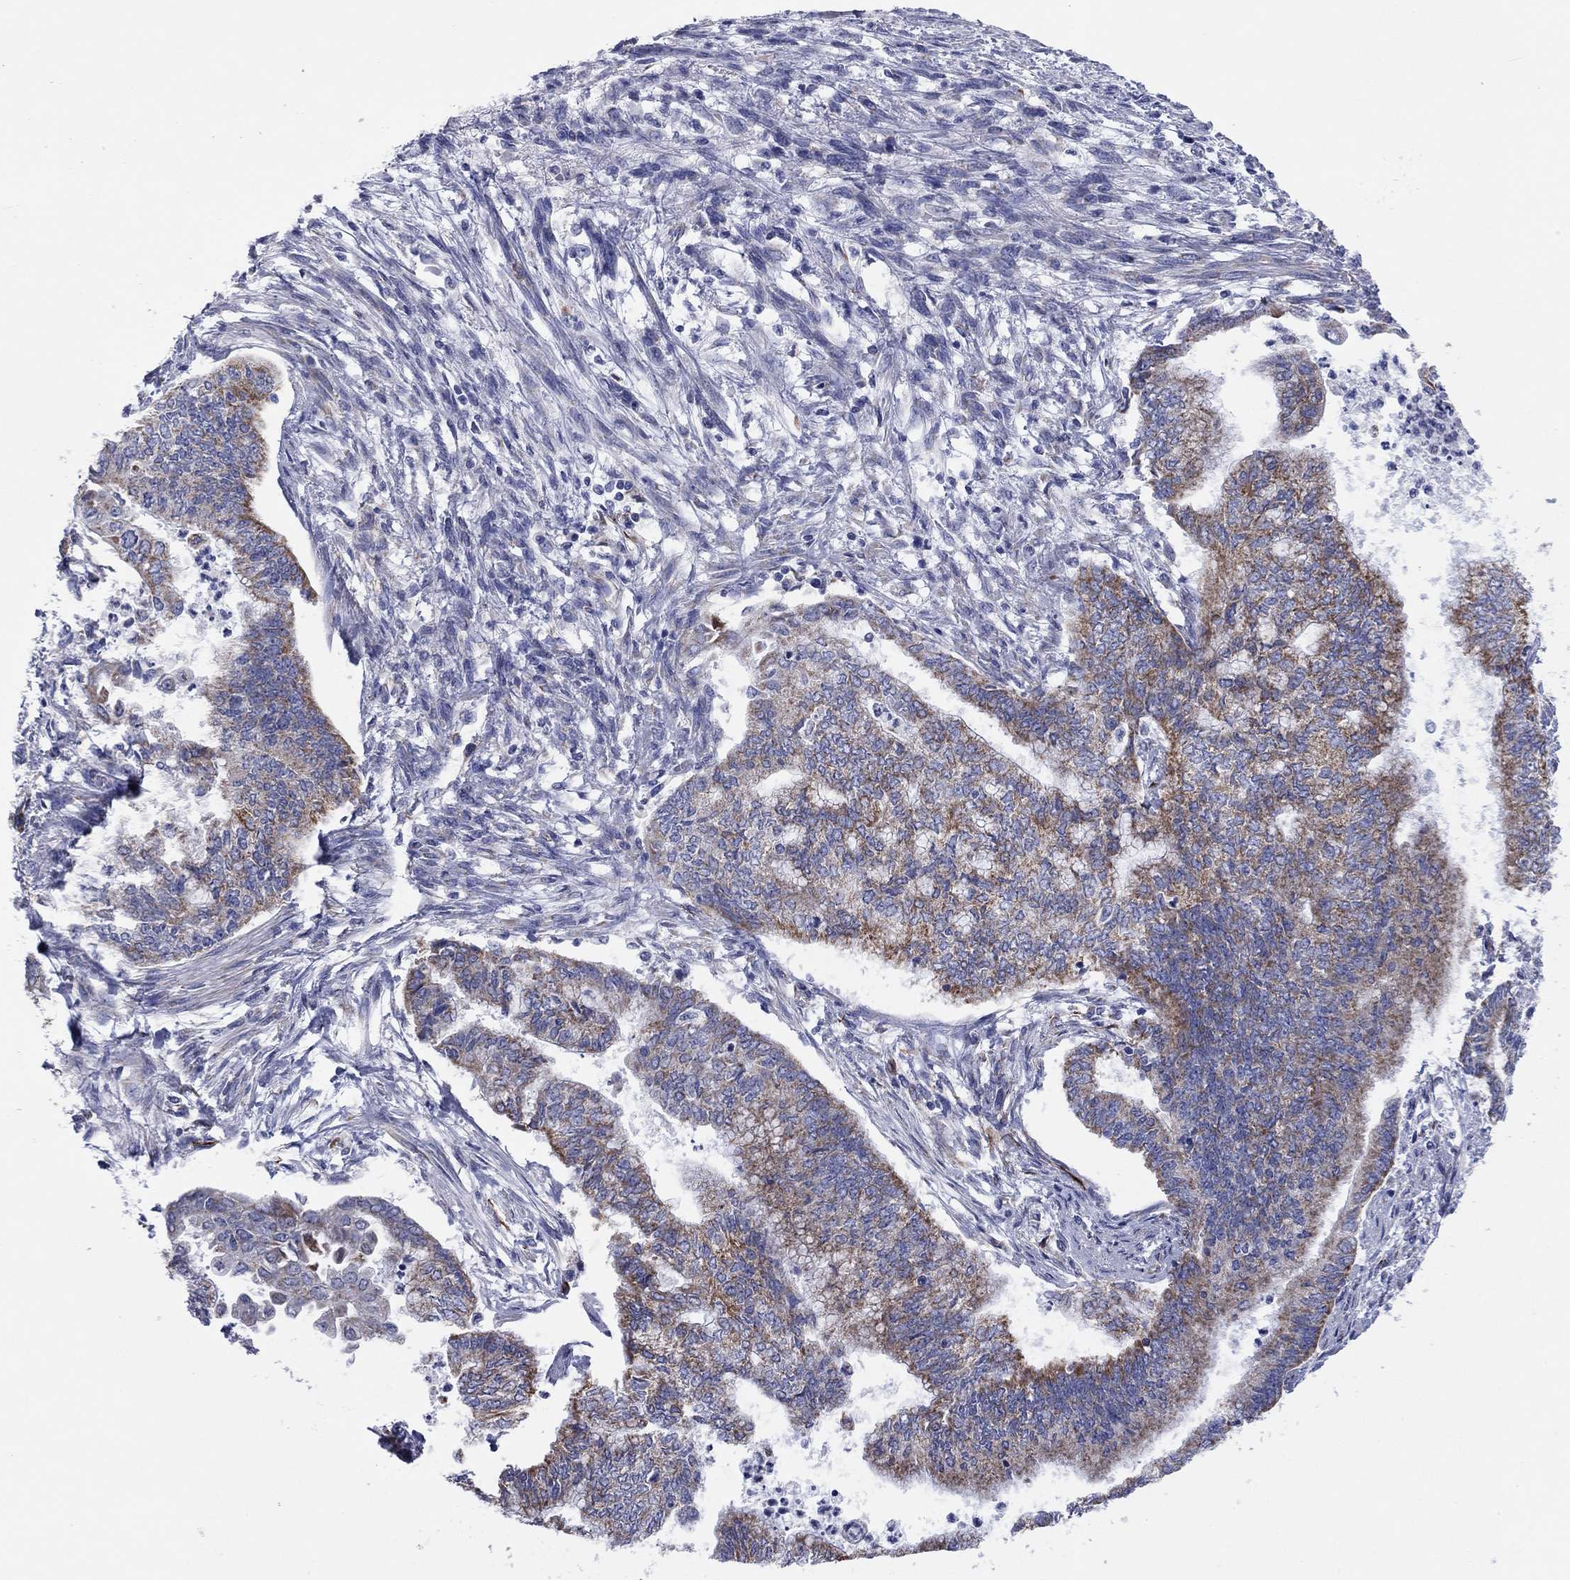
{"staining": {"intensity": "moderate", "quantity": "25%-75%", "location": "cytoplasmic/membranous"}, "tissue": "endometrial cancer", "cell_type": "Tumor cells", "image_type": "cancer", "snomed": [{"axis": "morphology", "description": "Adenocarcinoma, NOS"}, {"axis": "topography", "description": "Endometrium"}], "caption": "DAB immunohistochemical staining of human endometrial cancer exhibits moderate cytoplasmic/membranous protein expression in approximately 25%-75% of tumor cells.", "gene": "MGST3", "patient": {"sex": "female", "age": 65}}